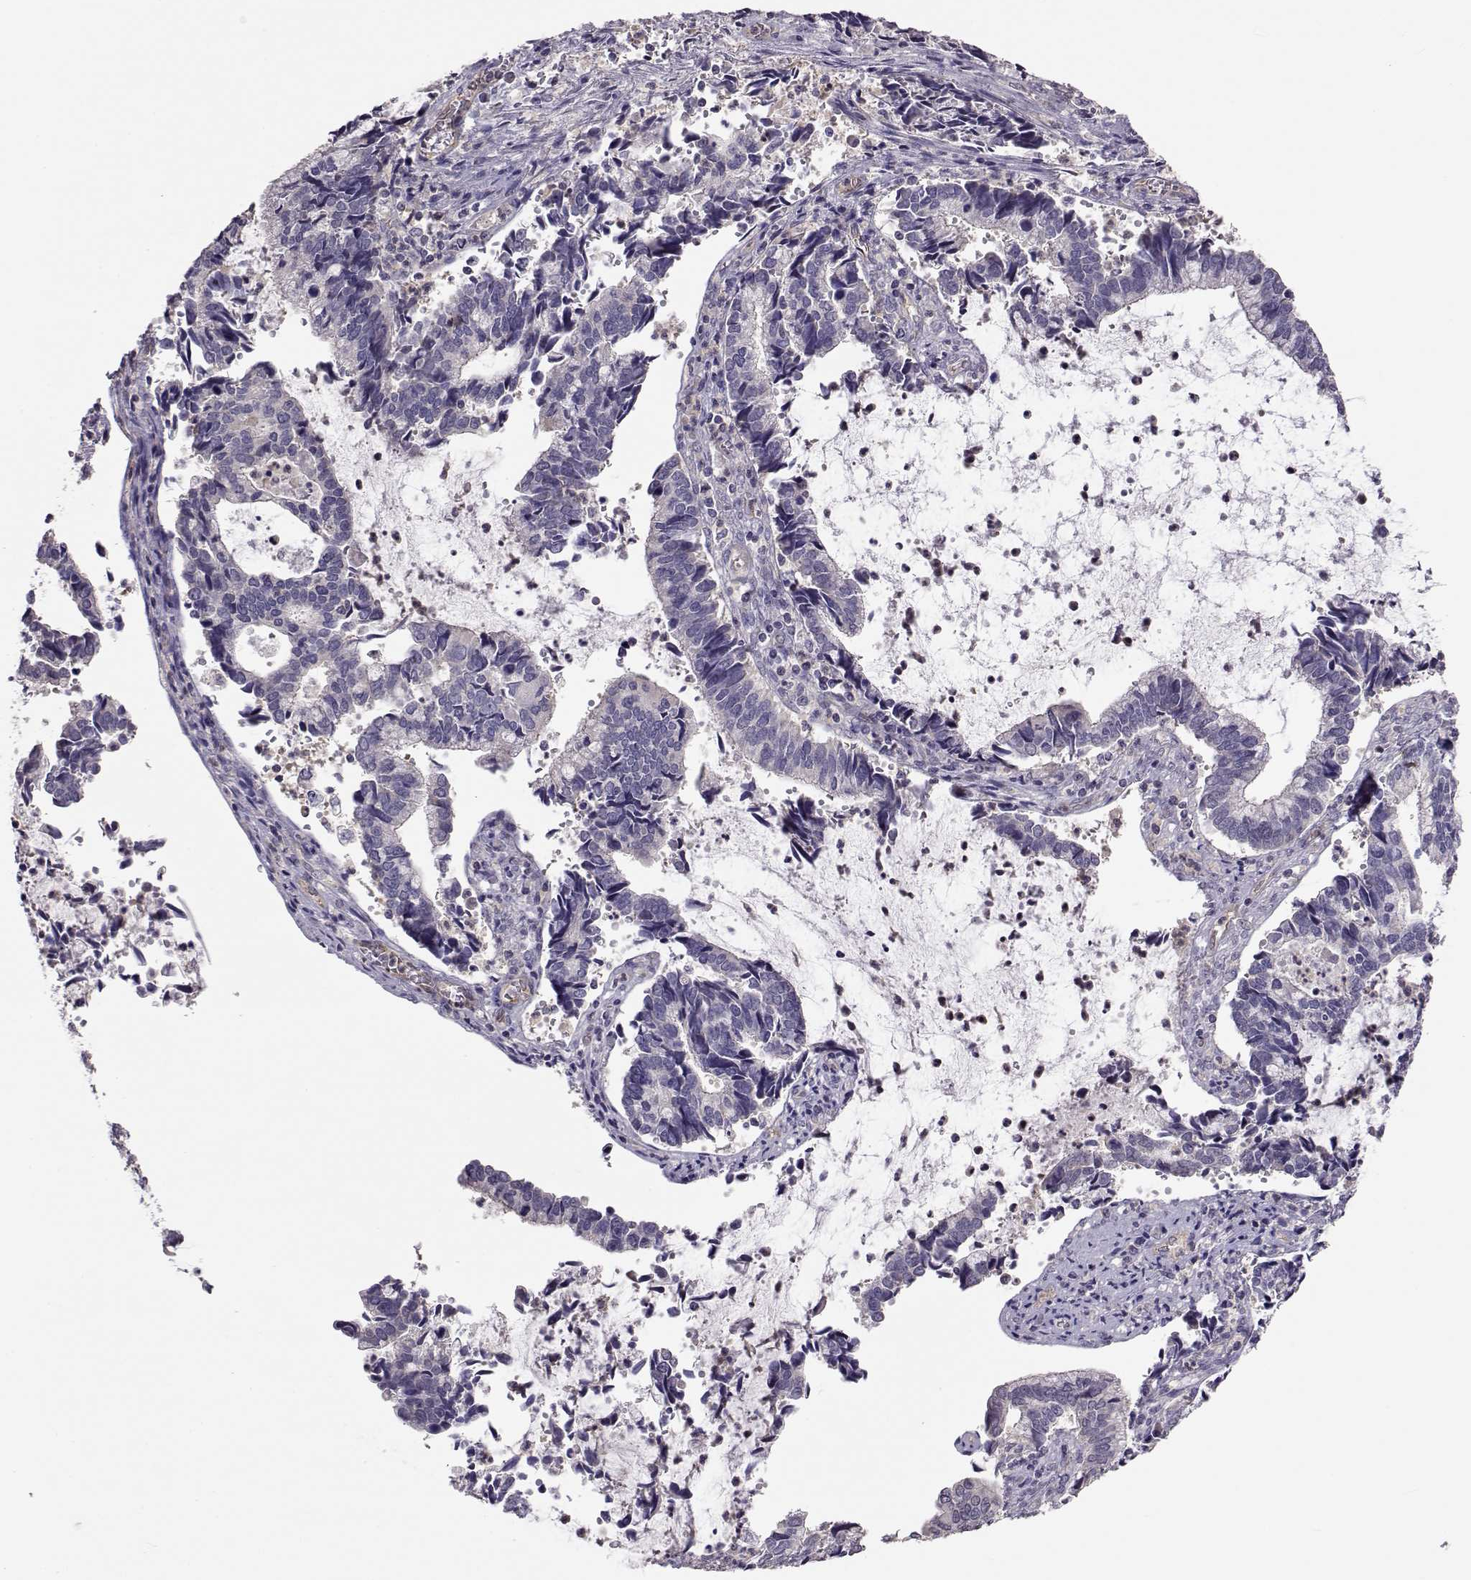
{"staining": {"intensity": "negative", "quantity": "none", "location": "none"}, "tissue": "cervical cancer", "cell_type": "Tumor cells", "image_type": "cancer", "snomed": [{"axis": "morphology", "description": "Adenocarcinoma, NOS"}, {"axis": "topography", "description": "Cervix"}], "caption": "This photomicrograph is of cervical cancer (adenocarcinoma) stained with immunohistochemistry to label a protein in brown with the nuclei are counter-stained blue. There is no expression in tumor cells.", "gene": "NCAM2", "patient": {"sex": "female", "age": 42}}